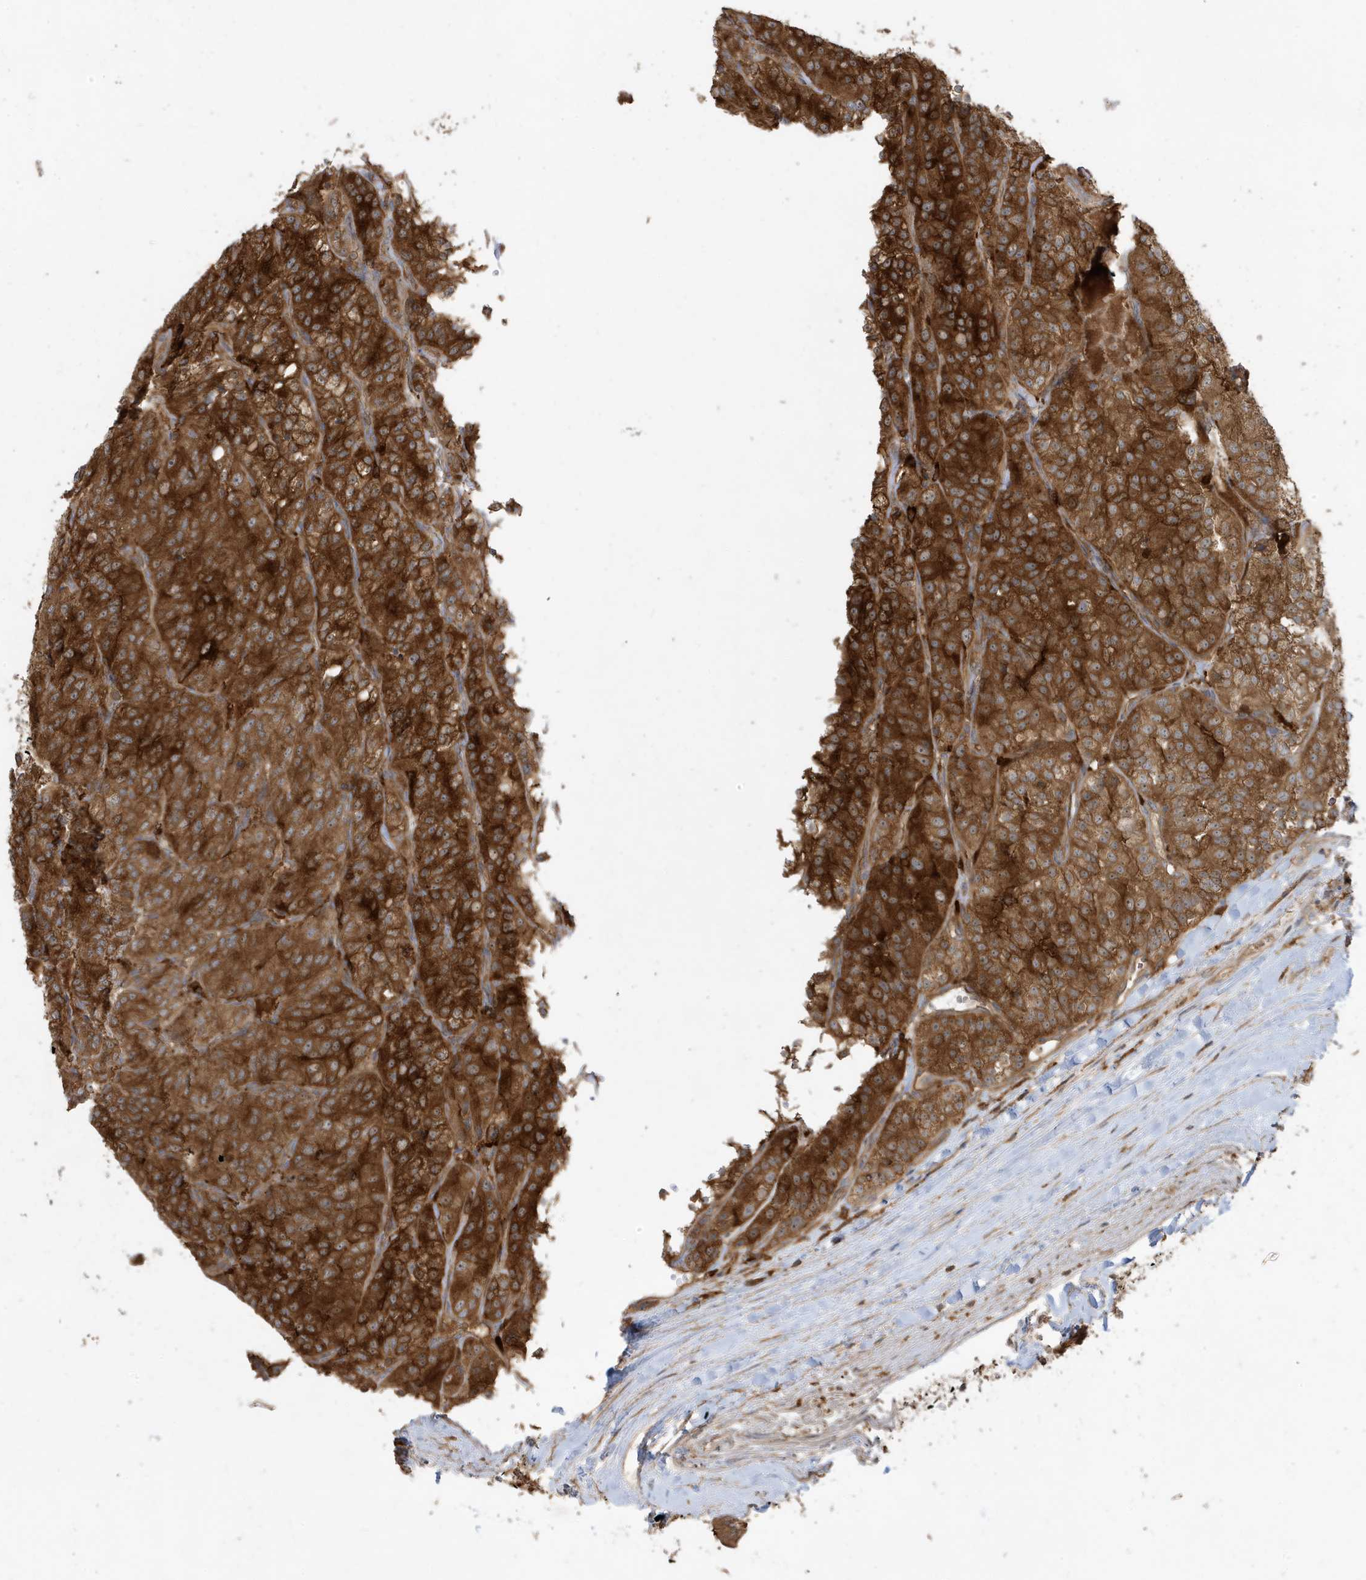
{"staining": {"intensity": "strong", "quantity": ">75%", "location": "cytoplasmic/membranous"}, "tissue": "renal cancer", "cell_type": "Tumor cells", "image_type": "cancer", "snomed": [{"axis": "morphology", "description": "Adenocarcinoma, NOS"}, {"axis": "topography", "description": "Kidney"}], "caption": "High-power microscopy captured an immunohistochemistry photomicrograph of renal cancer, revealing strong cytoplasmic/membranous expression in approximately >75% of tumor cells. (Stains: DAB (3,3'-diaminobenzidine) in brown, nuclei in blue, Microscopy: brightfield microscopy at high magnification).", "gene": "ABTB1", "patient": {"sex": "female", "age": 63}}